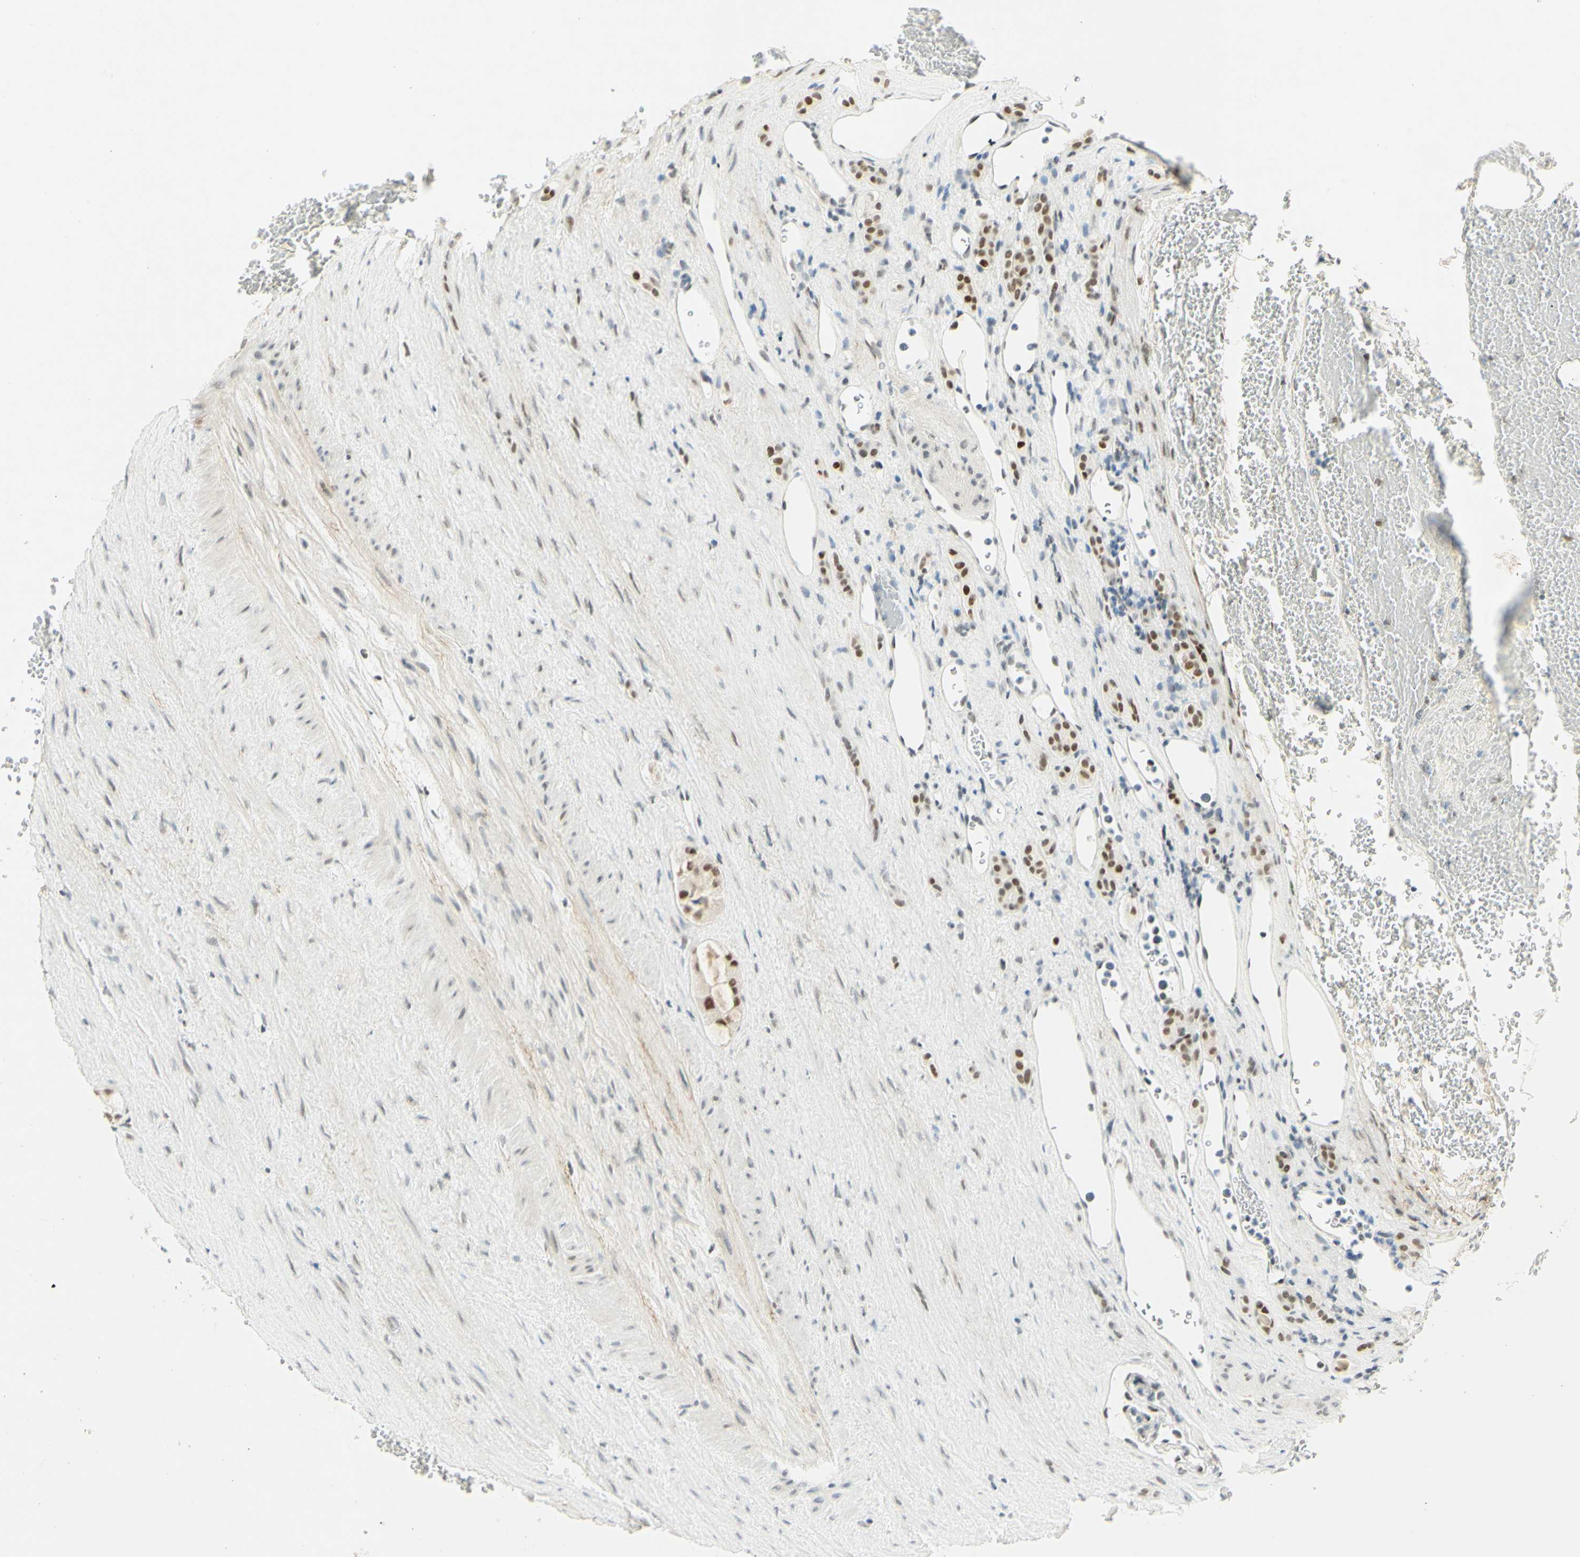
{"staining": {"intensity": "moderate", "quantity": "<25%", "location": "nuclear"}, "tissue": "renal cancer", "cell_type": "Tumor cells", "image_type": "cancer", "snomed": [{"axis": "morphology", "description": "Adenocarcinoma, NOS"}, {"axis": "topography", "description": "Kidney"}], "caption": "Adenocarcinoma (renal) tissue shows moderate nuclear staining in about <25% of tumor cells, visualized by immunohistochemistry.", "gene": "PMS2", "patient": {"sex": "female", "age": 69}}